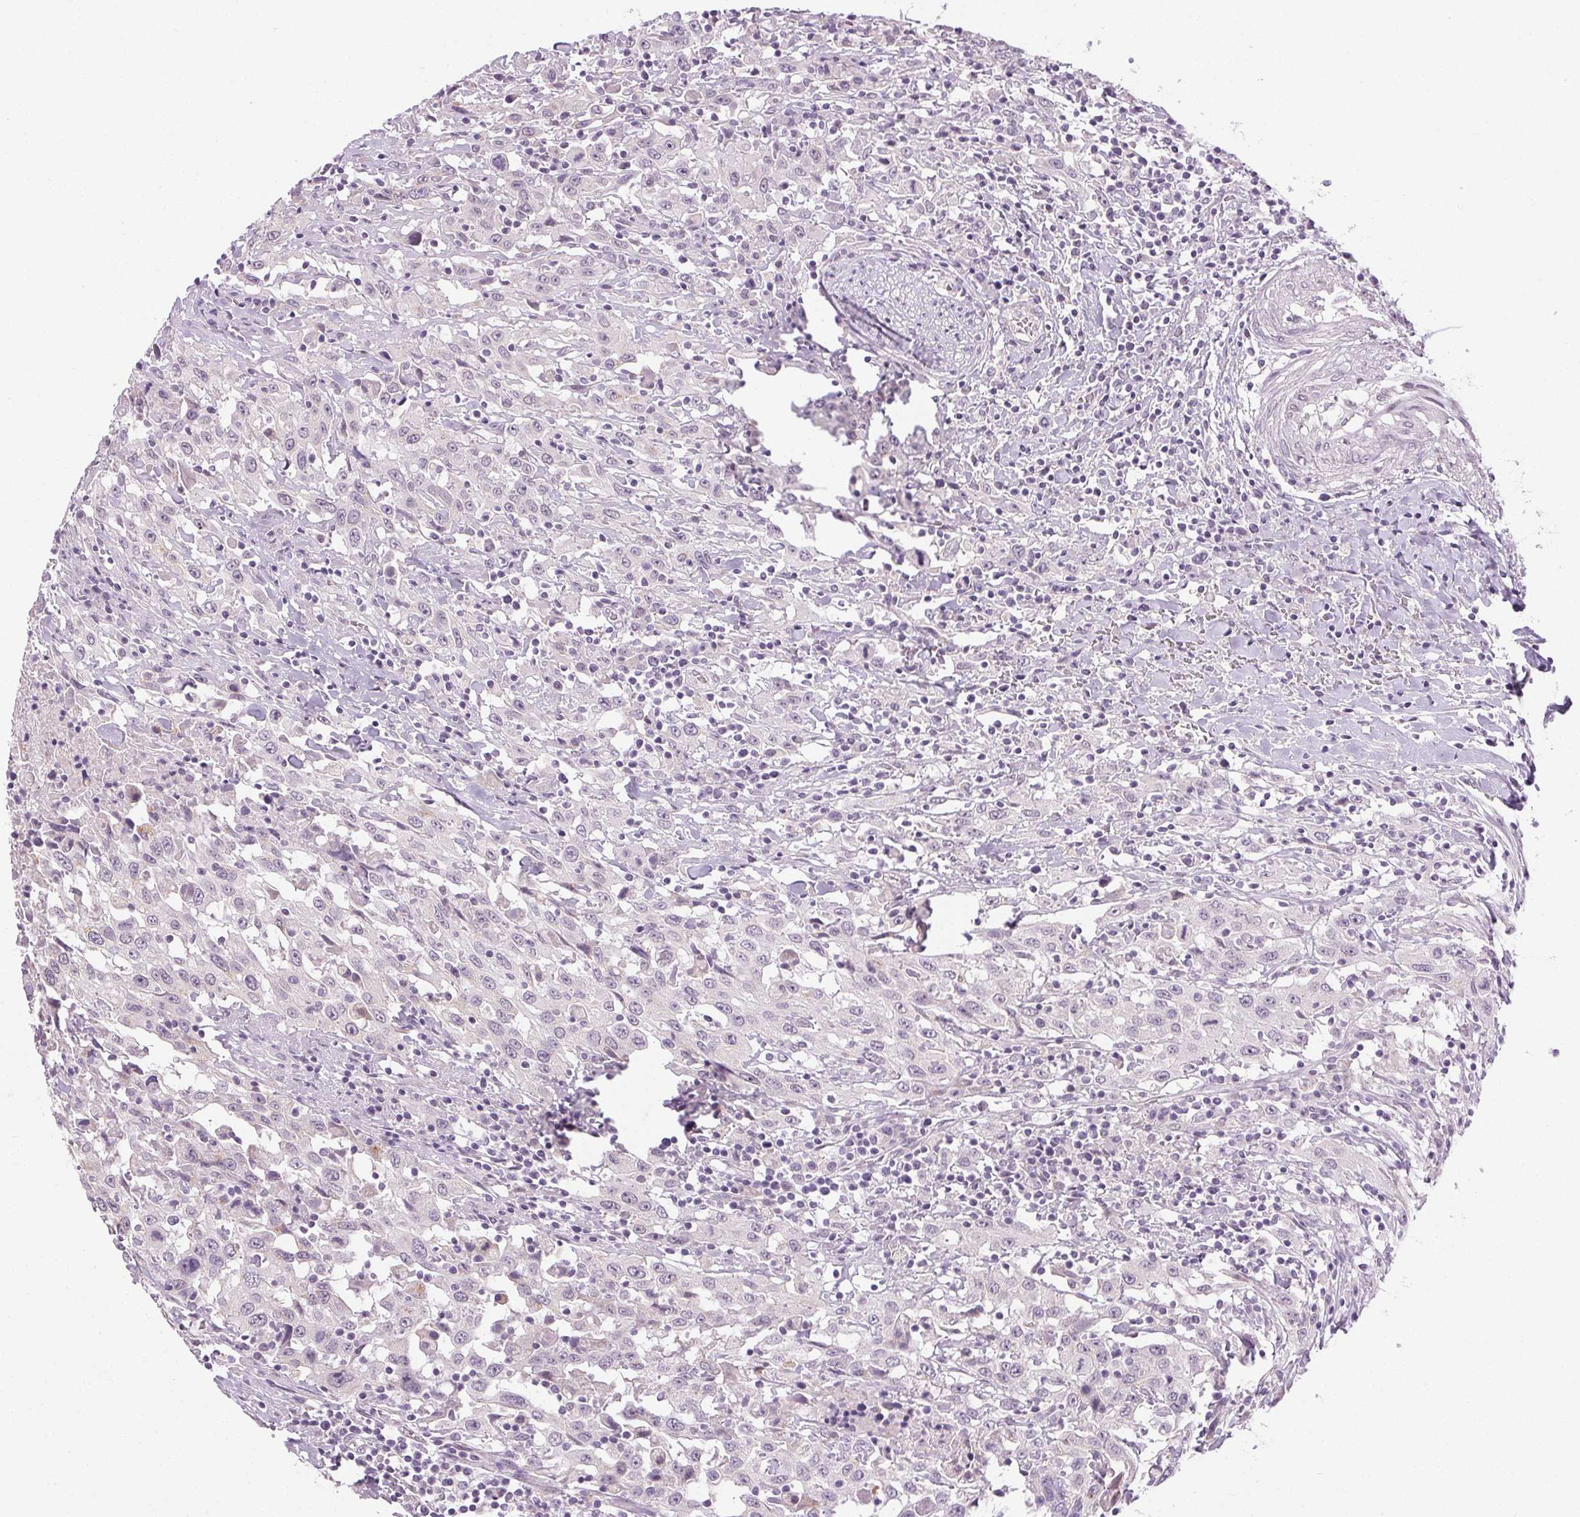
{"staining": {"intensity": "negative", "quantity": "none", "location": "none"}, "tissue": "urothelial cancer", "cell_type": "Tumor cells", "image_type": "cancer", "snomed": [{"axis": "morphology", "description": "Urothelial carcinoma, High grade"}, {"axis": "topography", "description": "Urinary bladder"}], "caption": "Tumor cells show no significant protein positivity in high-grade urothelial carcinoma.", "gene": "FAM168A", "patient": {"sex": "male", "age": 61}}